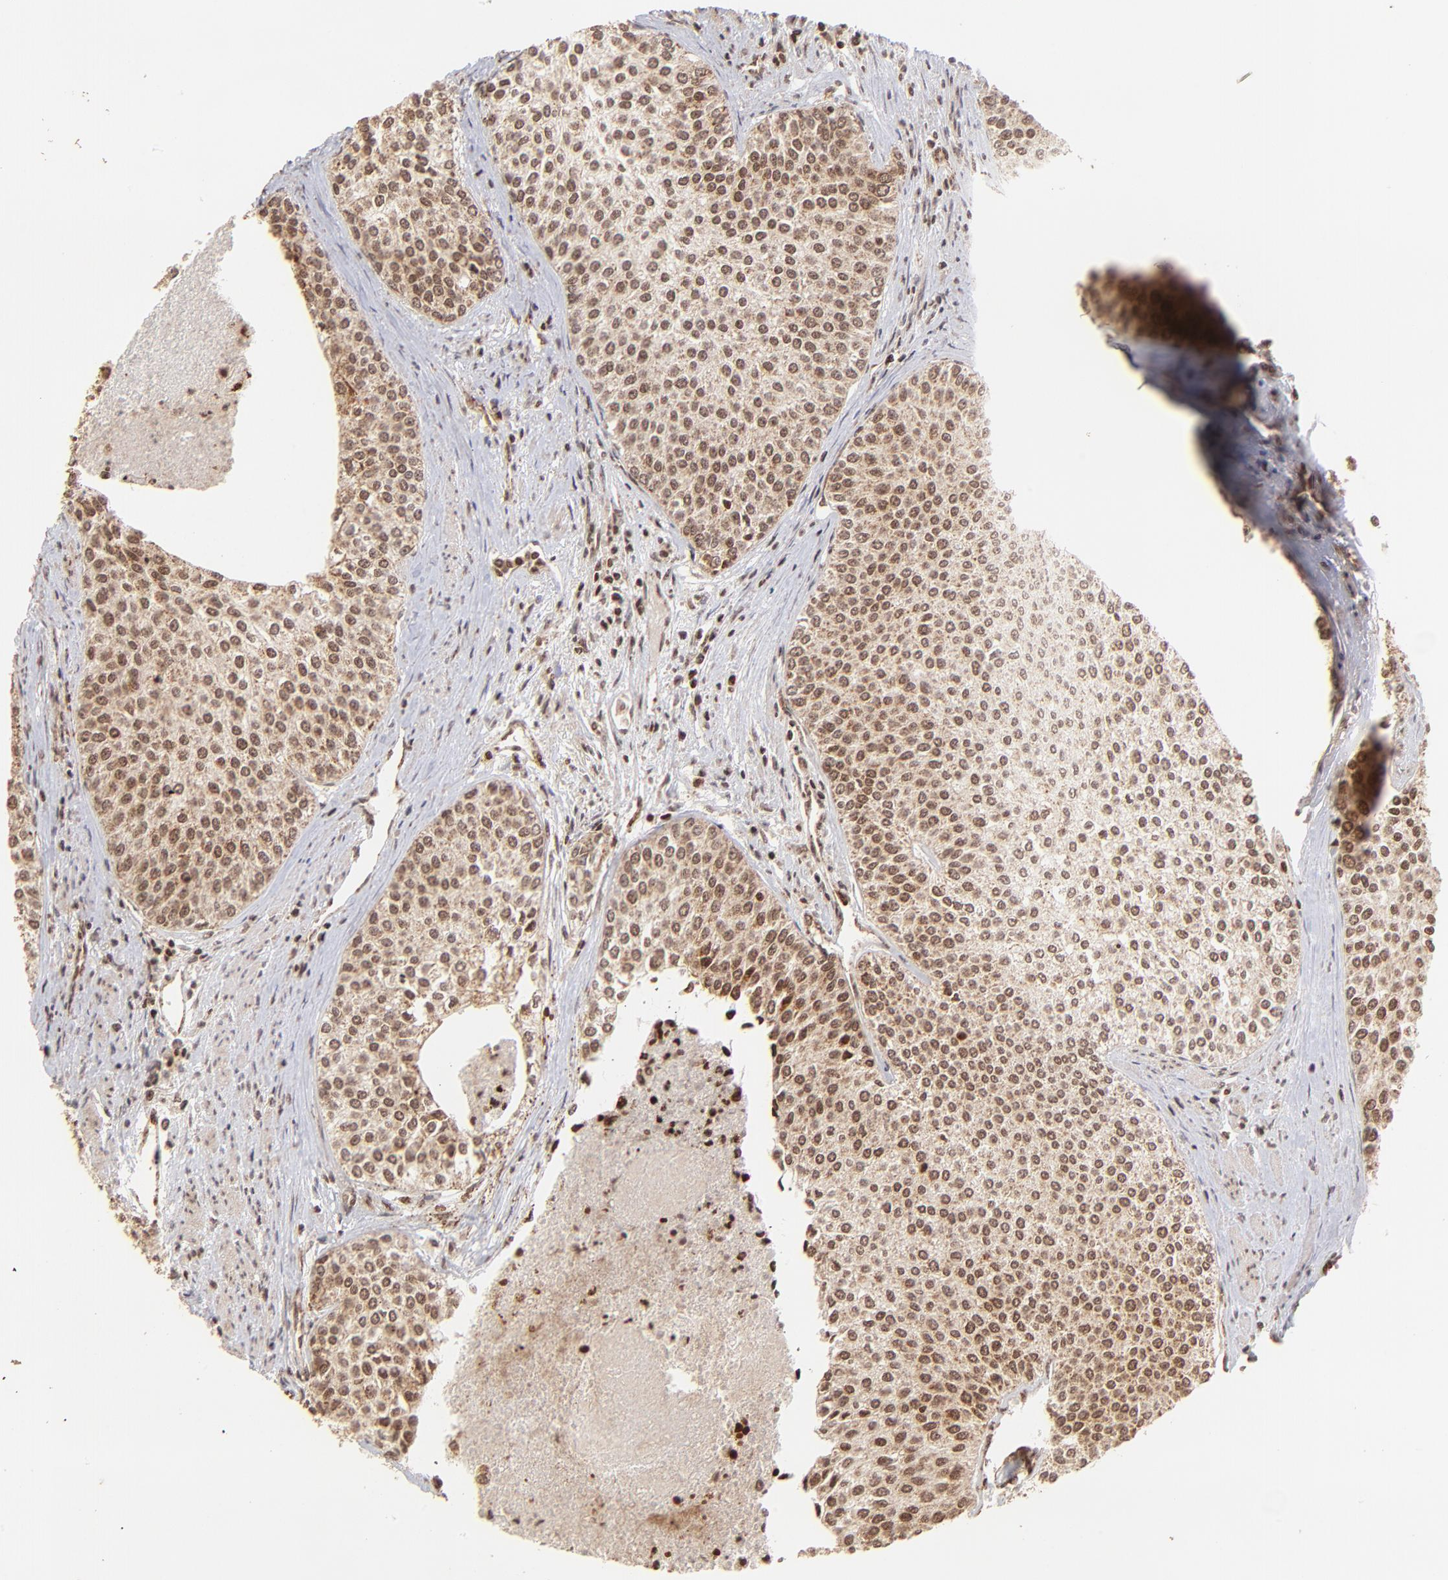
{"staining": {"intensity": "weak", "quantity": ">75%", "location": "nuclear"}, "tissue": "urothelial cancer", "cell_type": "Tumor cells", "image_type": "cancer", "snomed": [{"axis": "morphology", "description": "Urothelial carcinoma, Low grade"}, {"axis": "topography", "description": "Urinary bladder"}], "caption": "Approximately >75% of tumor cells in urothelial cancer display weak nuclear protein expression as visualized by brown immunohistochemical staining.", "gene": "MED15", "patient": {"sex": "female", "age": 73}}